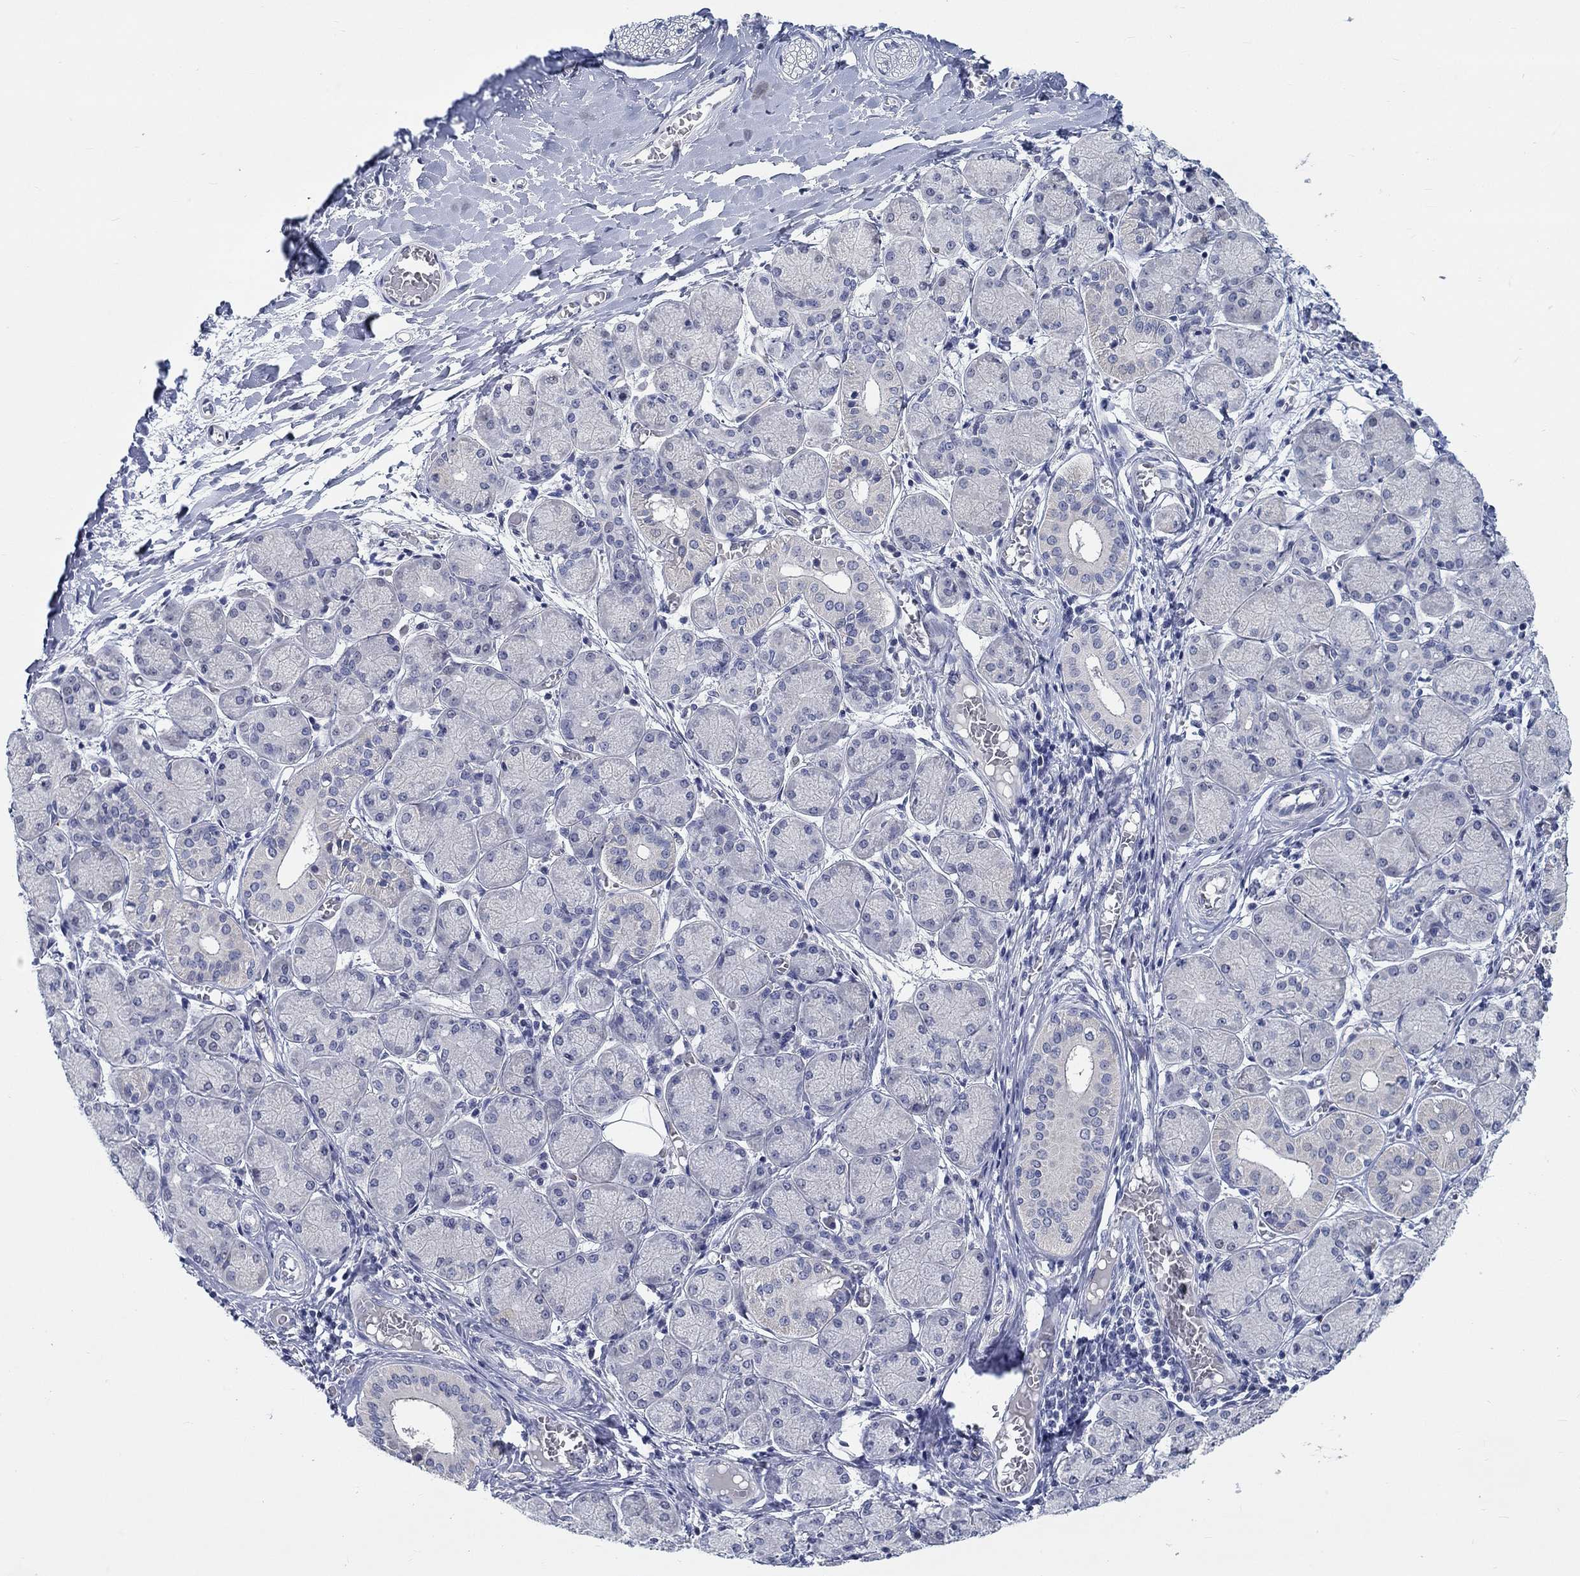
{"staining": {"intensity": "weak", "quantity": "<25%", "location": "cytoplasmic/membranous"}, "tissue": "salivary gland", "cell_type": "Glandular cells", "image_type": "normal", "snomed": [{"axis": "morphology", "description": "Normal tissue, NOS"}, {"axis": "topography", "description": "Salivary gland"}, {"axis": "topography", "description": "Peripheral nerve tissue"}], "caption": "This is an IHC photomicrograph of normal human salivary gland. There is no expression in glandular cells.", "gene": "SMIM18", "patient": {"sex": "female", "age": 24}}